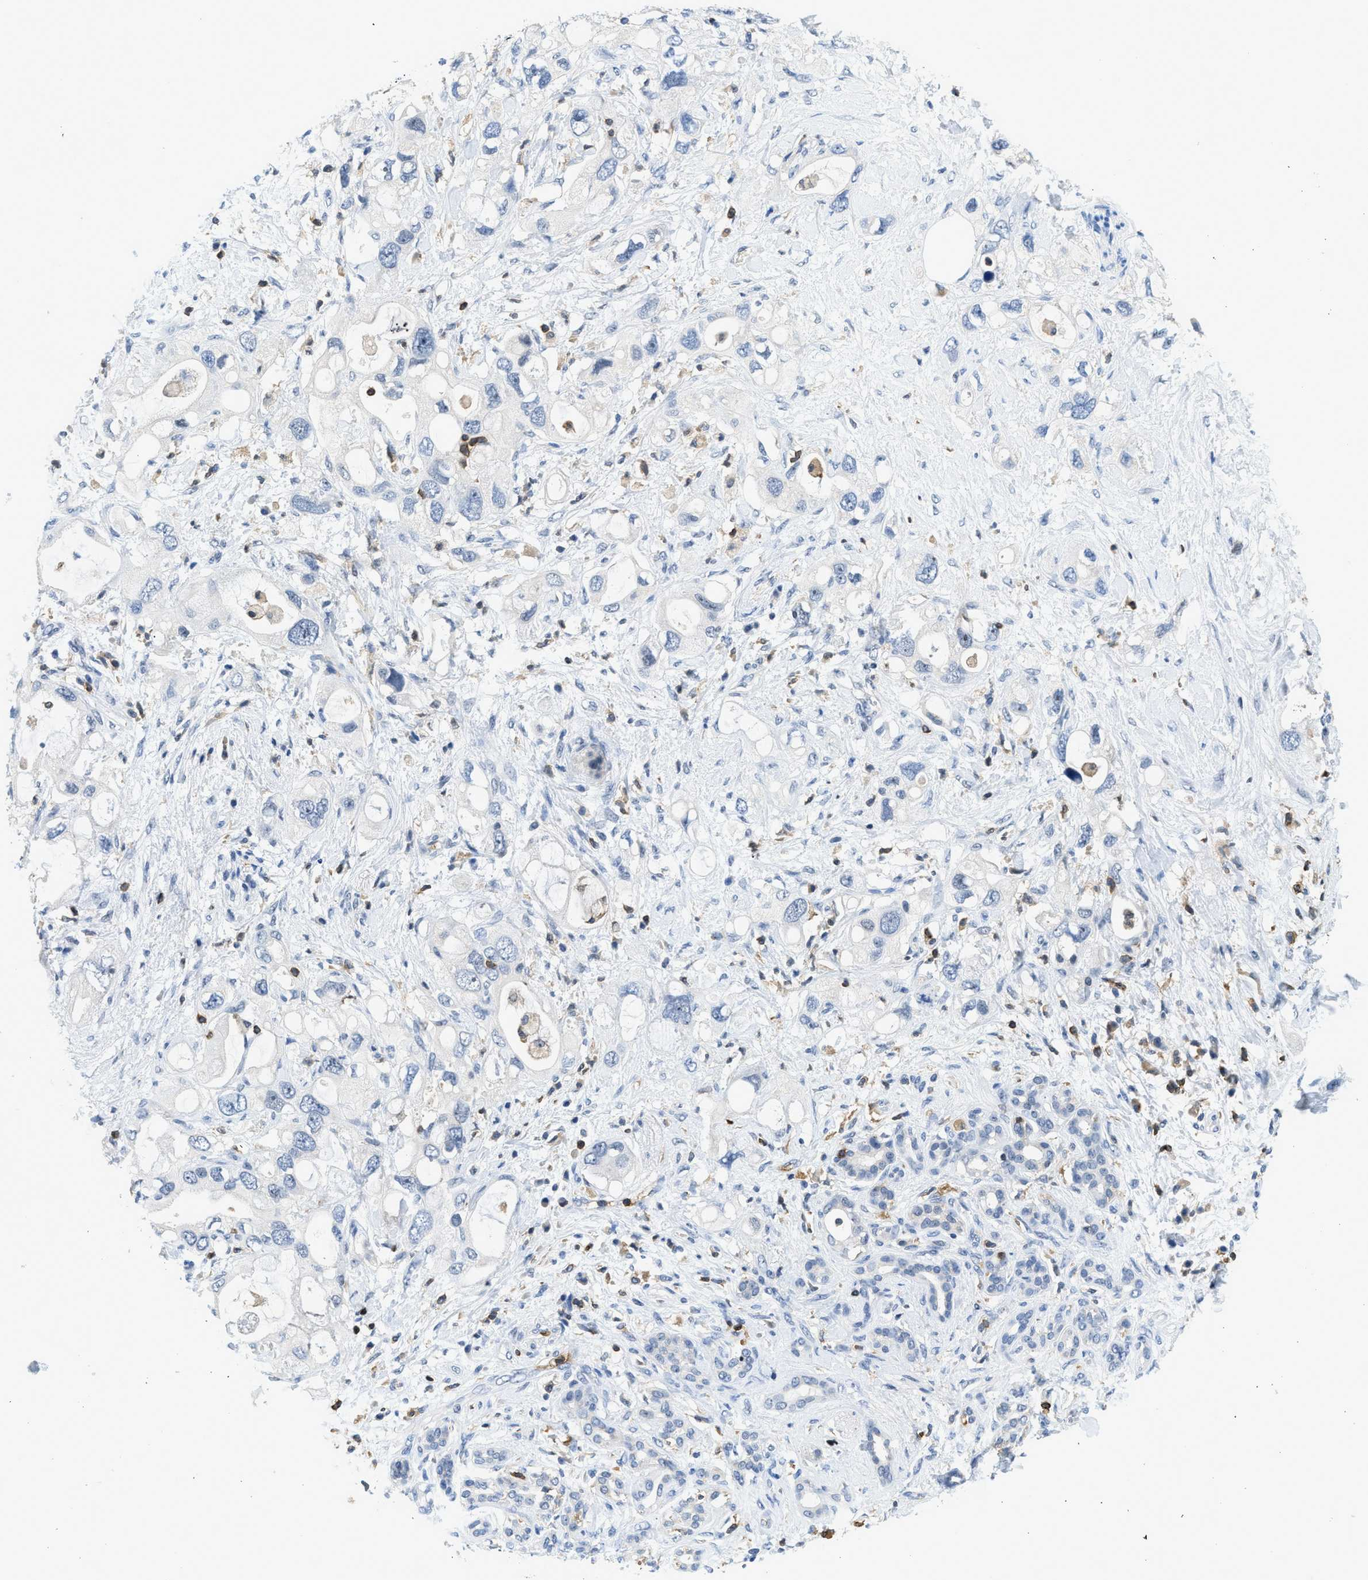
{"staining": {"intensity": "negative", "quantity": "none", "location": "none"}, "tissue": "pancreatic cancer", "cell_type": "Tumor cells", "image_type": "cancer", "snomed": [{"axis": "morphology", "description": "Adenocarcinoma, NOS"}, {"axis": "topography", "description": "Pancreas"}], "caption": "An immunohistochemistry photomicrograph of pancreatic cancer is shown. There is no staining in tumor cells of pancreatic cancer.", "gene": "FAM151A", "patient": {"sex": "female", "age": 56}}